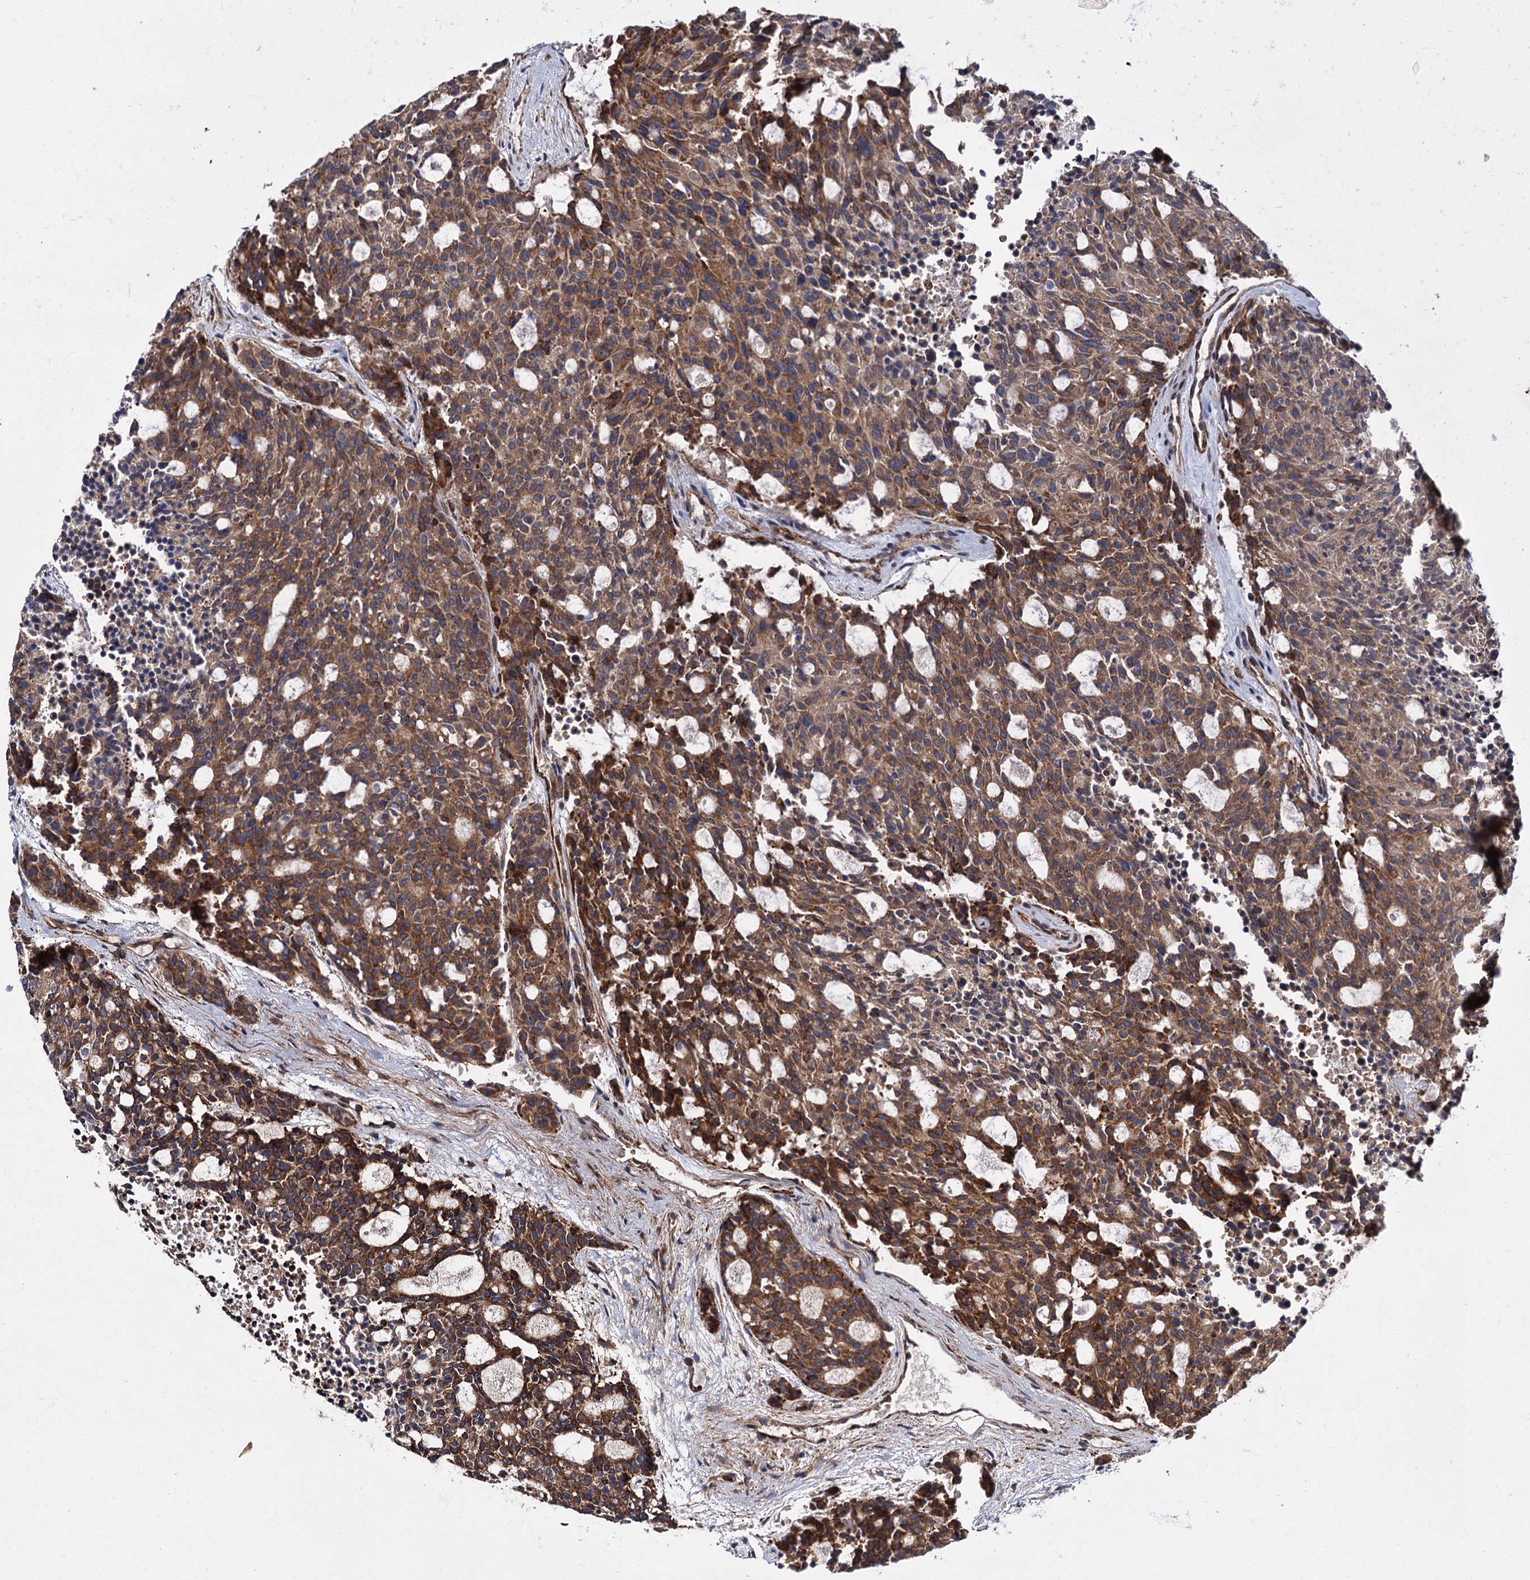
{"staining": {"intensity": "moderate", "quantity": ">75%", "location": "cytoplasmic/membranous"}, "tissue": "carcinoid", "cell_type": "Tumor cells", "image_type": "cancer", "snomed": [{"axis": "morphology", "description": "Carcinoid, malignant, NOS"}, {"axis": "topography", "description": "Pancreas"}], "caption": "Carcinoid stained with DAB (3,3'-diaminobenzidine) immunohistochemistry reveals medium levels of moderate cytoplasmic/membranous staining in approximately >75% of tumor cells.", "gene": "ISM2", "patient": {"sex": "female", "age": 54}}